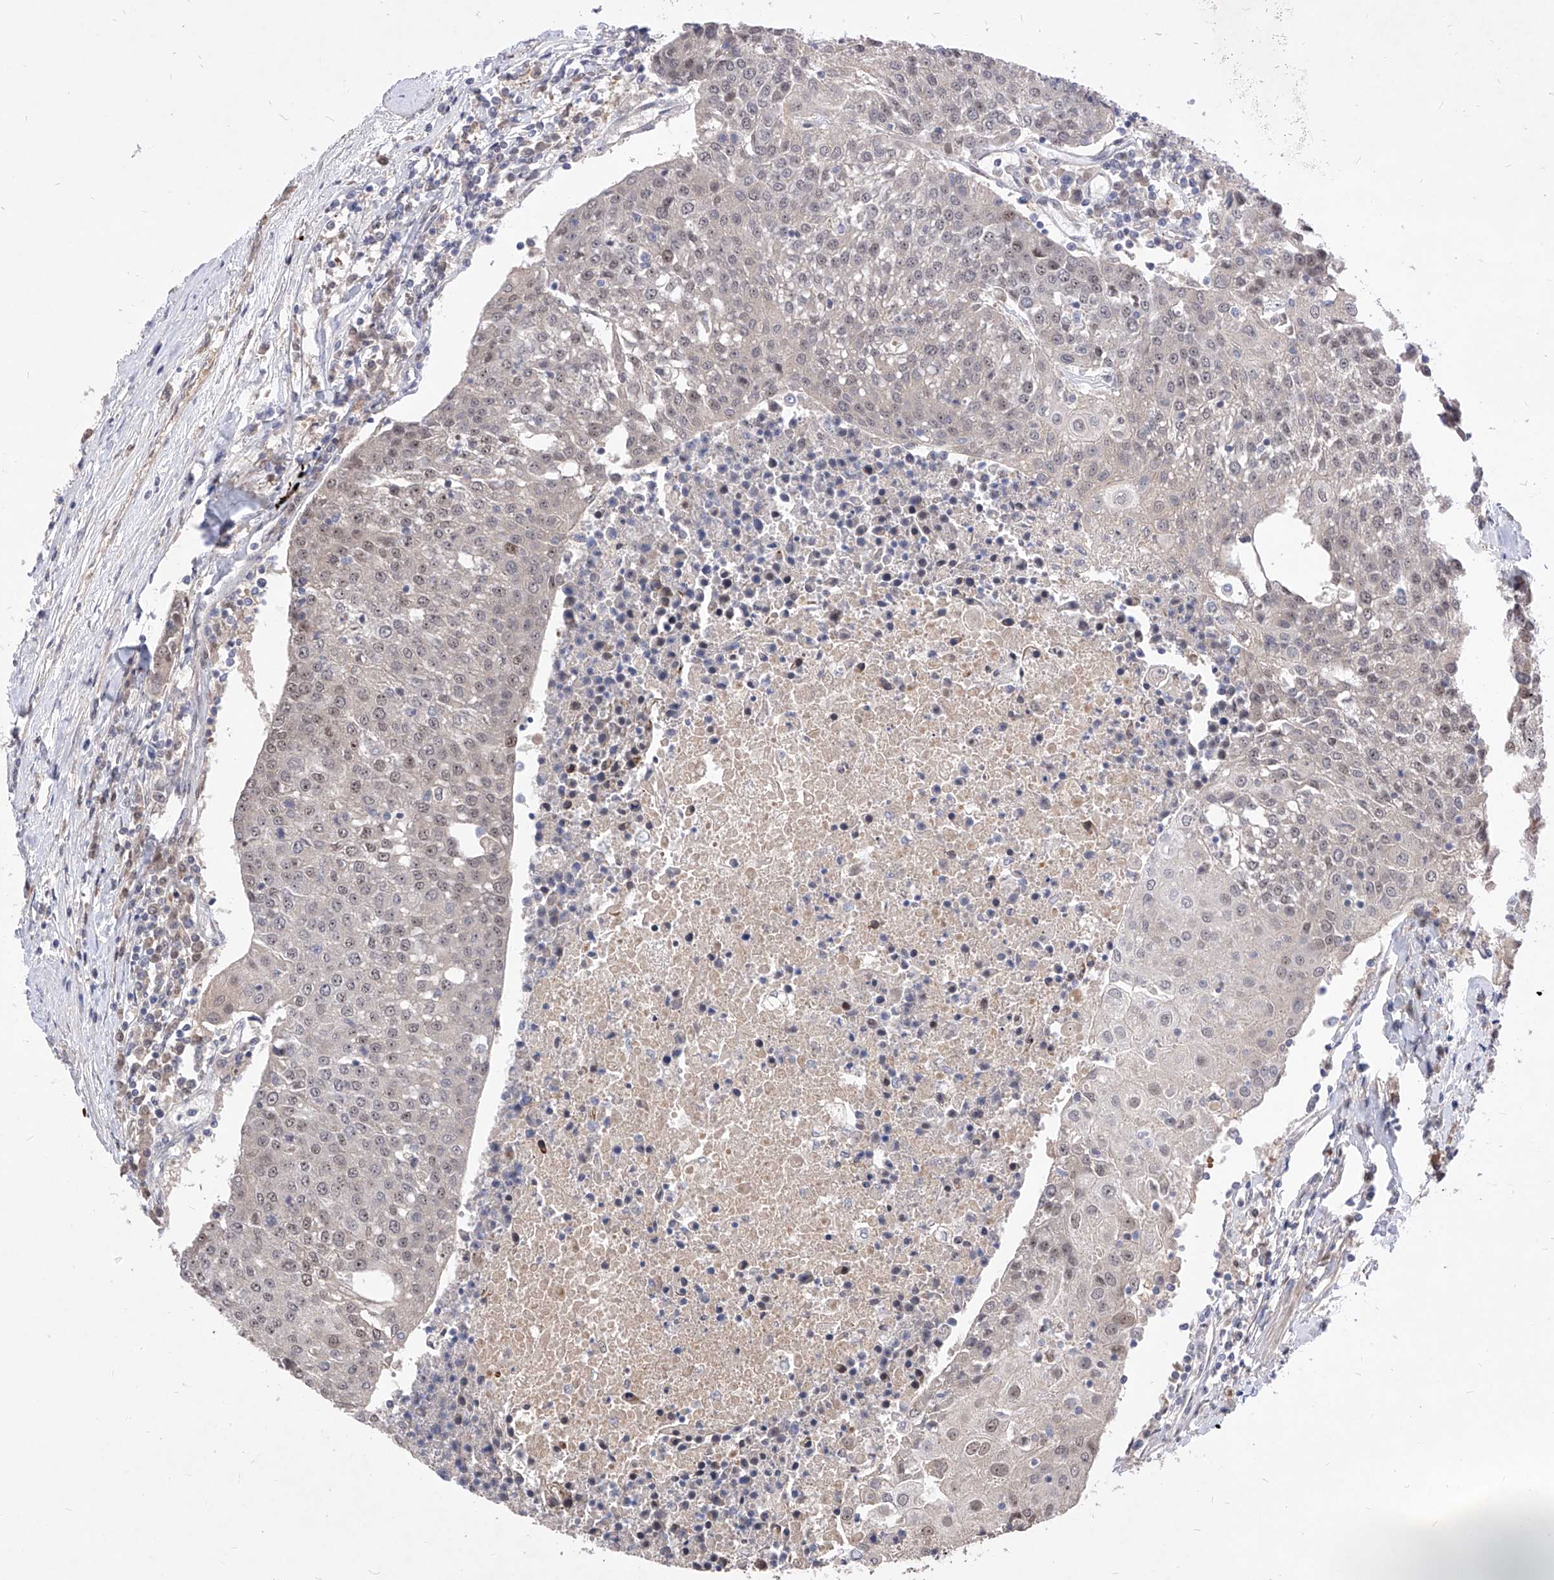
{"staining": {"intensity": "weak", "quantity": ">75%", "location": "nuclear"}, "tissue": "urothelial cancer", "cell_type": "Tumor cells", "image_type": "cancer", "snomed": [{"axis": "morphology", "description": "Urothelial carcinoma, High grade"}, {"axis": "topography", "description": "Urinary bladder"}], "caption": "Protein staining of urothelial cancer tissue exhibits weak nuclear expression in about >75% of tumor cells.", "gene": "LGR4", "patient": {"sex": "female", "age": 85}}